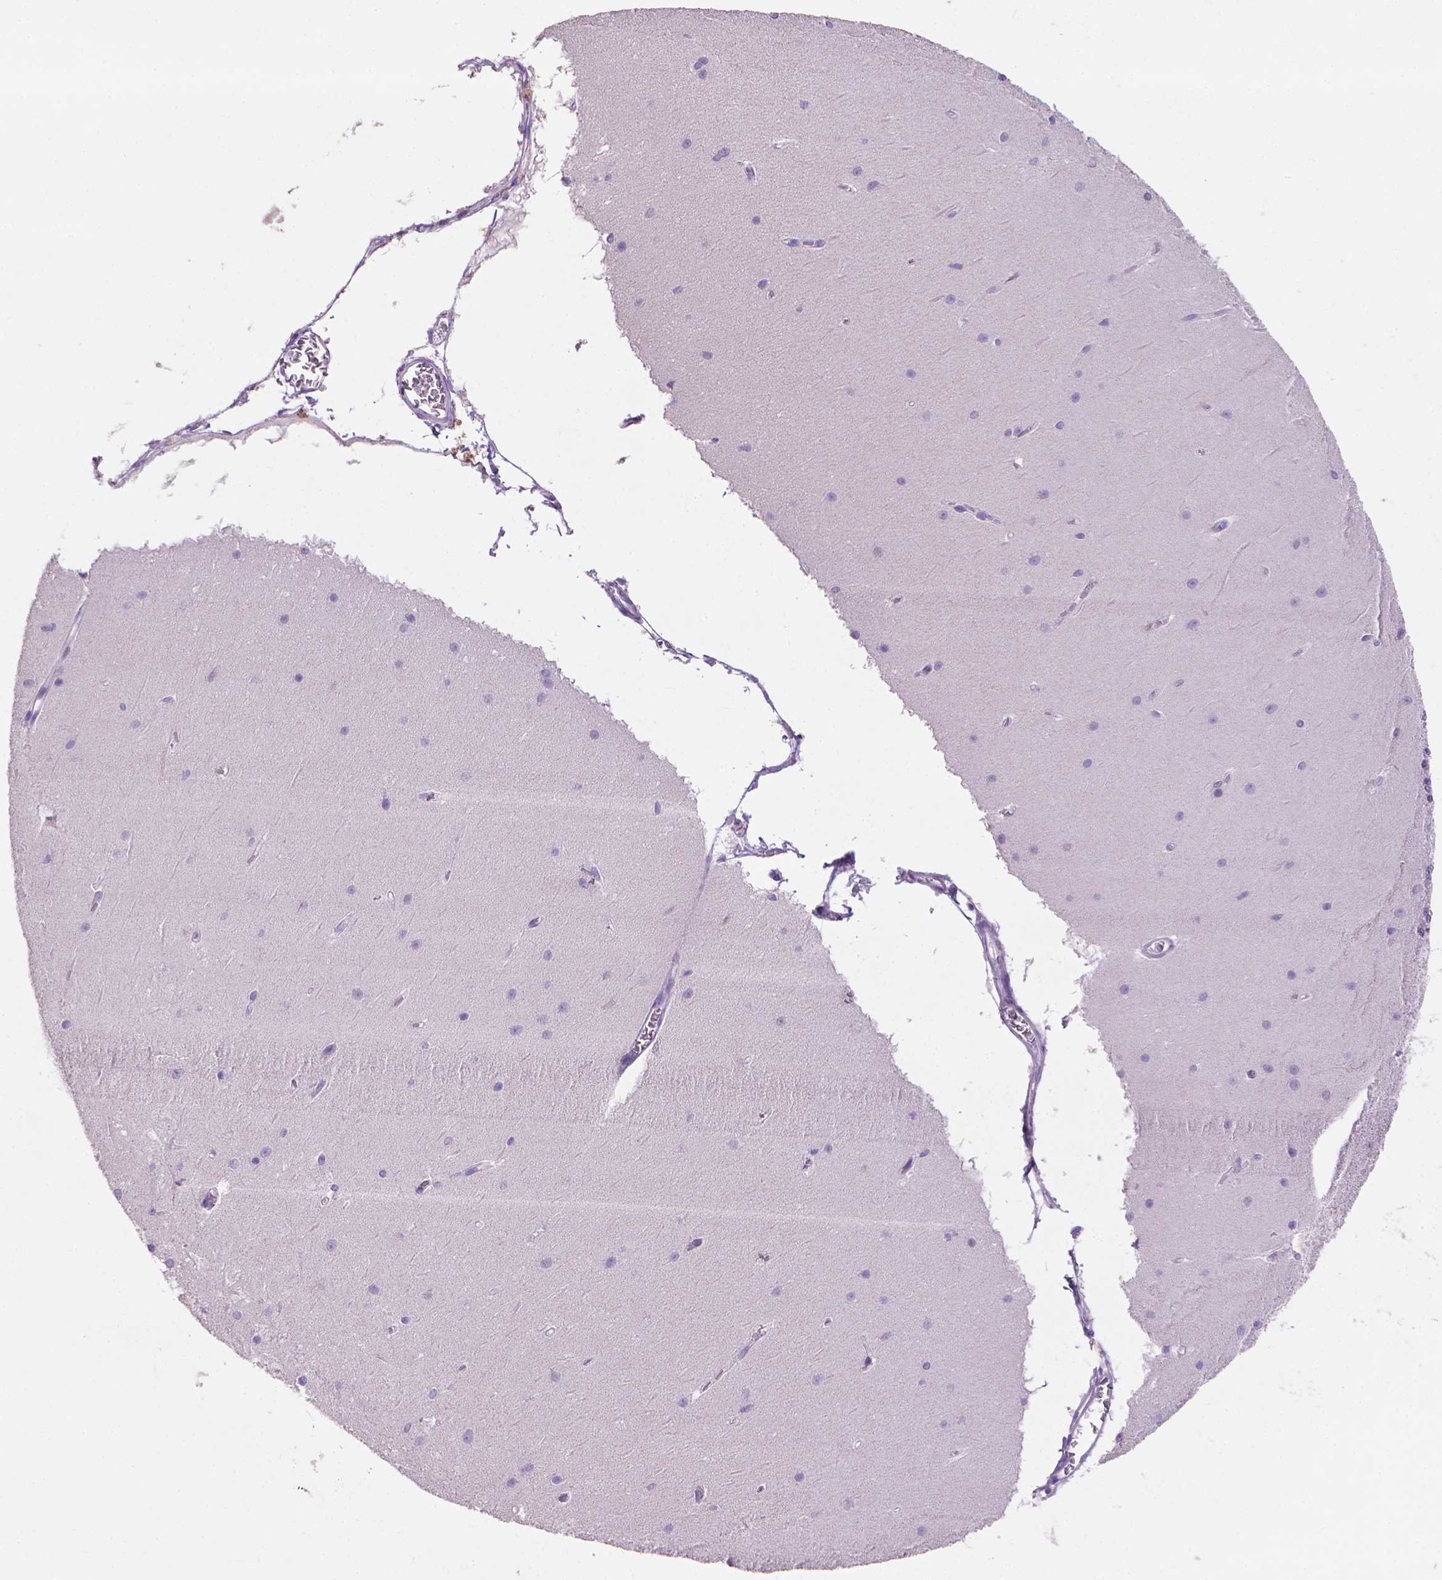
{"staining": {"intensity": "negative", "quantity": "none", "location": "none"}, "tissue": "cerebellum", "cell_type": "Cells in granular layer", "image_type": "normal", "snomed": [{"axis": "morphology", "description": "Normal tissue, NOS"}, {"axis": "topography", "description": "Cerebellum"}], "caption": "Normal cerebellum was stained to show a protein in brown. There is no significant positivity in cells in granular layer. (DAB immunohistochemistry (IHC) visualized using brightfield microscopy, high magnification).", "gene": "MUC1", "patient": {"sex": "female", "age": 19}}